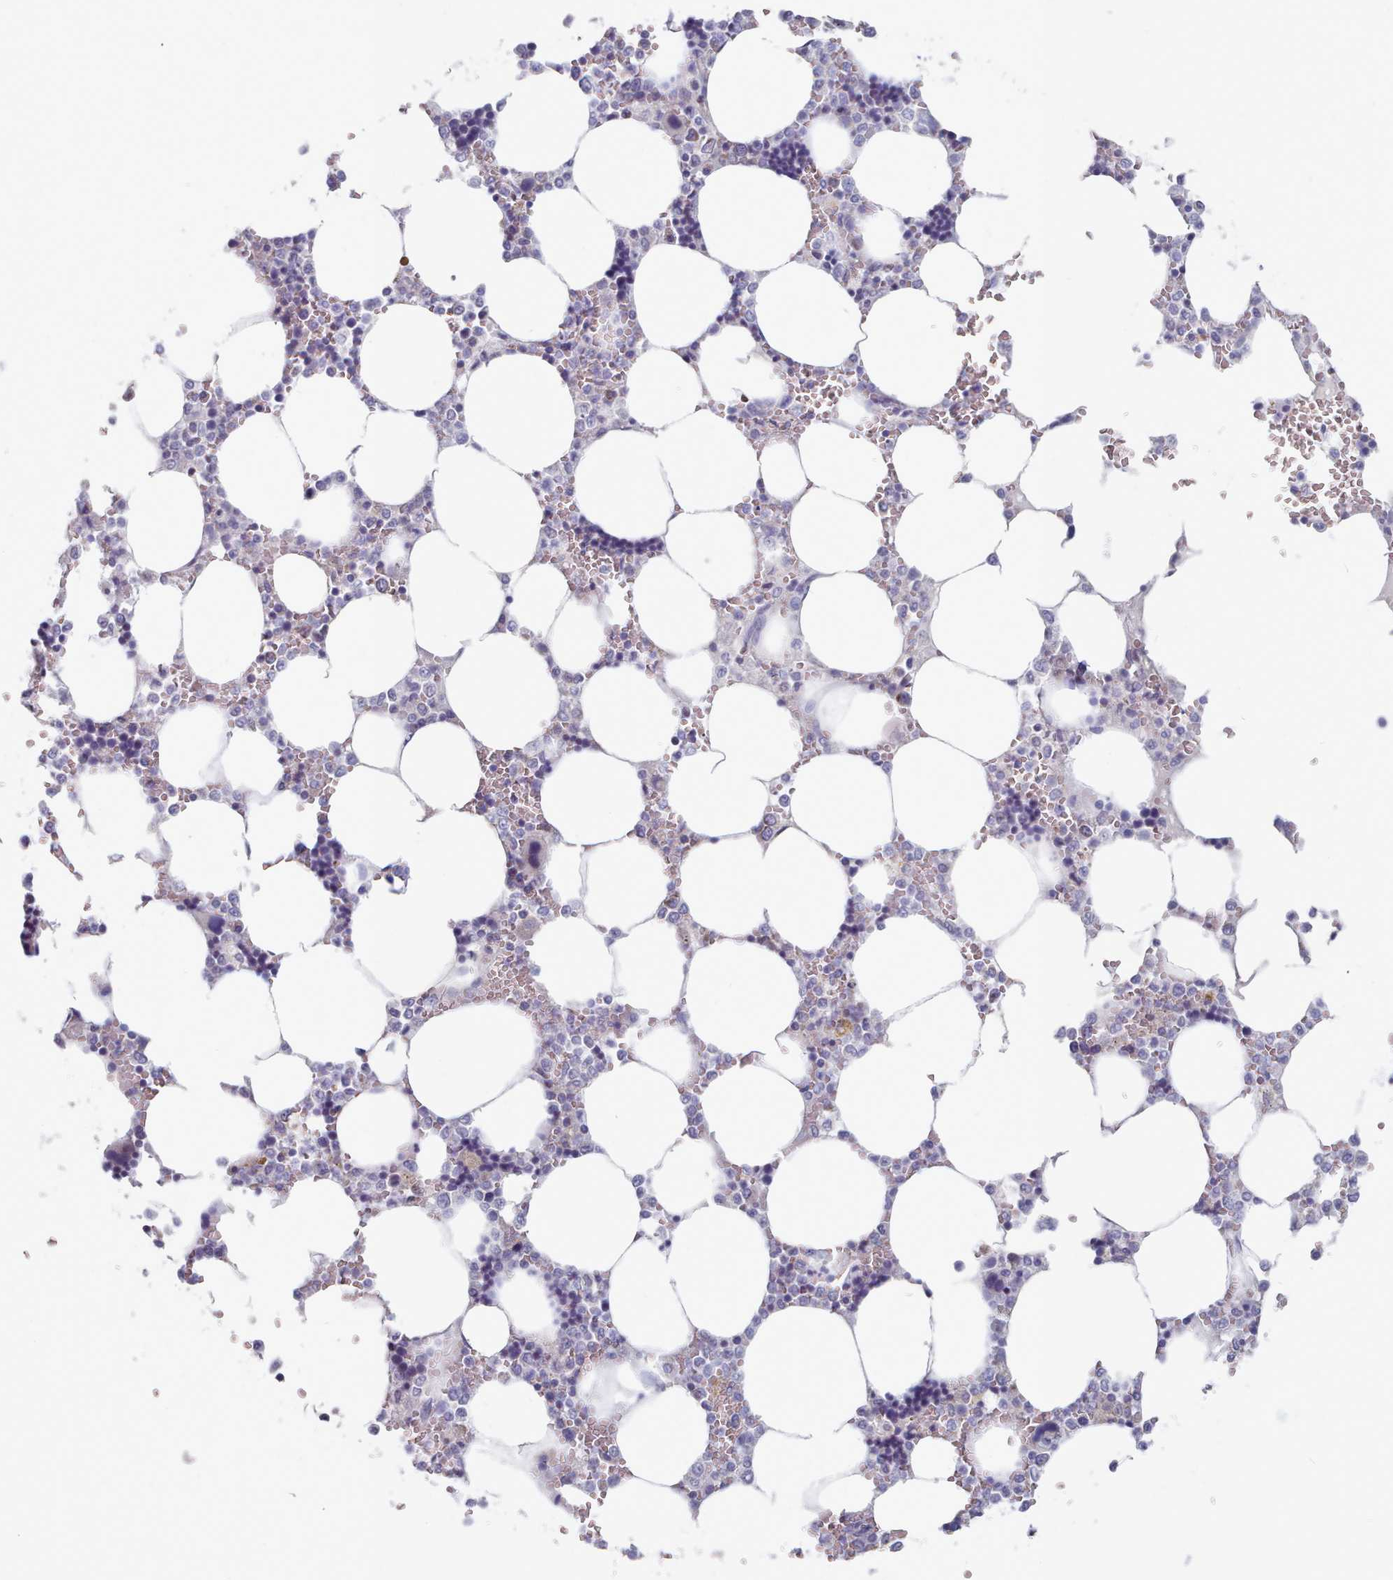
{"staining": {"intensity": "negative", "quantity": "none", "location": "none"}, "tissue": "bone marrow", "cell_type": "Hematopoietic cells", "image_type": "normal", "snomed": [{"axis": "morphology", "description": "Normal tissue, NOS"}, {"axis": "topography", "description": "Bone marrow"}], "caption": "This is an immunohistochemistry (IHC) photomicrograph of unremarkable bone marrow. There is no expression in hematopoietic cells.", "gene": "HAO1", "patient": {"sex": "male", "age": 64}}